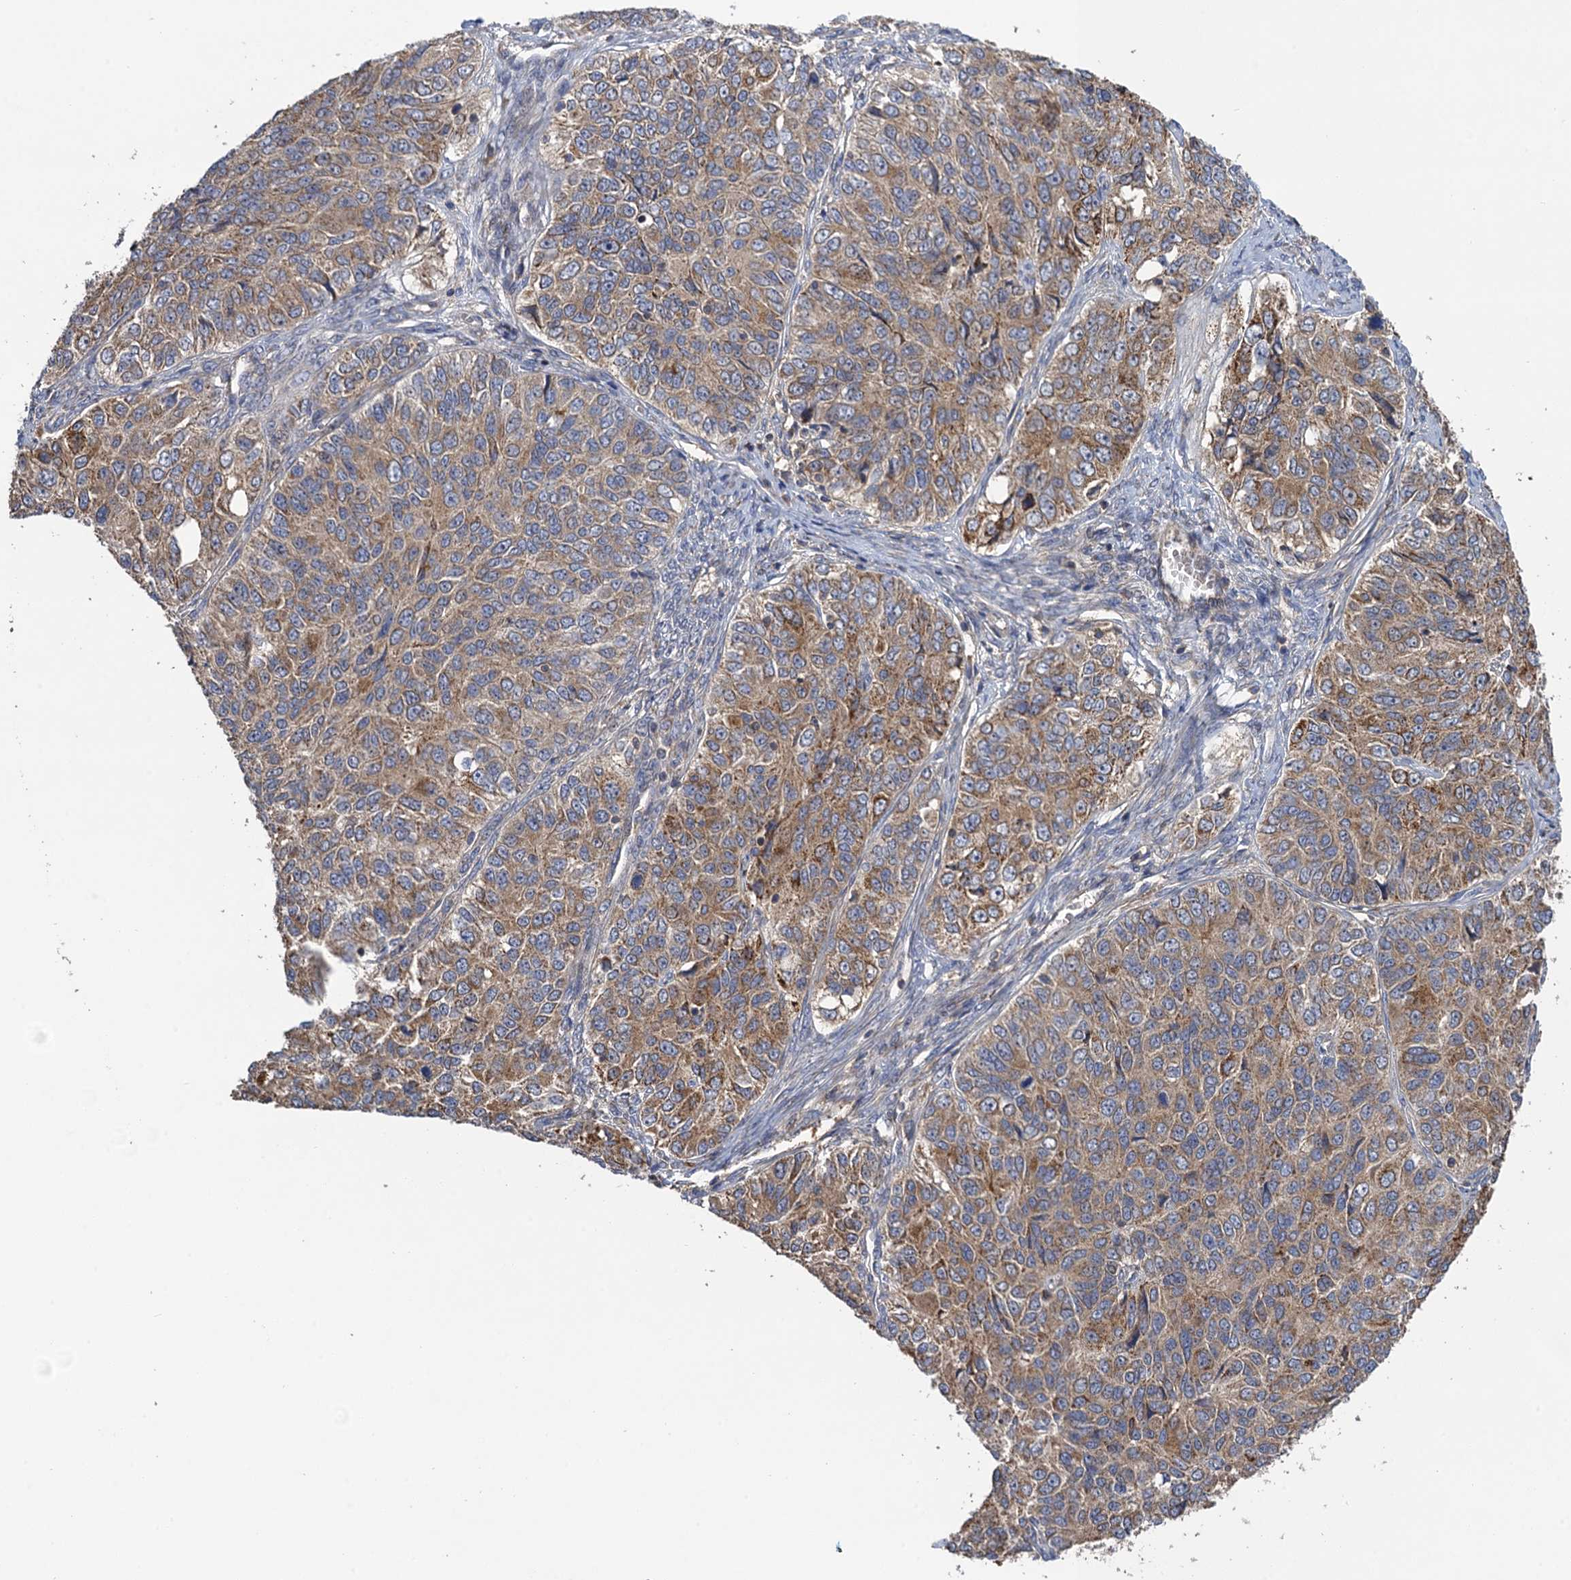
{"staining": {"intensity": "moderate", "quantity": ">75%", "location": "cytoplasmic/membranous"}, "tissue": "ovarian cancer", "cell_type": "Tumor cells", "image_type": "cancer", "snomed": [{"axis": "morphology", "description": "Carcinoma, endometroid"}, {"axis": "topography", "description": "Ovary"}], "caption": "Immunohistochemical staining of ovarian cancer demonstrates moderate cytoplasmic/membranous protein staining in approximately >75% of tumor cells.", "gene": "WDR88", "patient": {"sex": "female", "age": 51}}